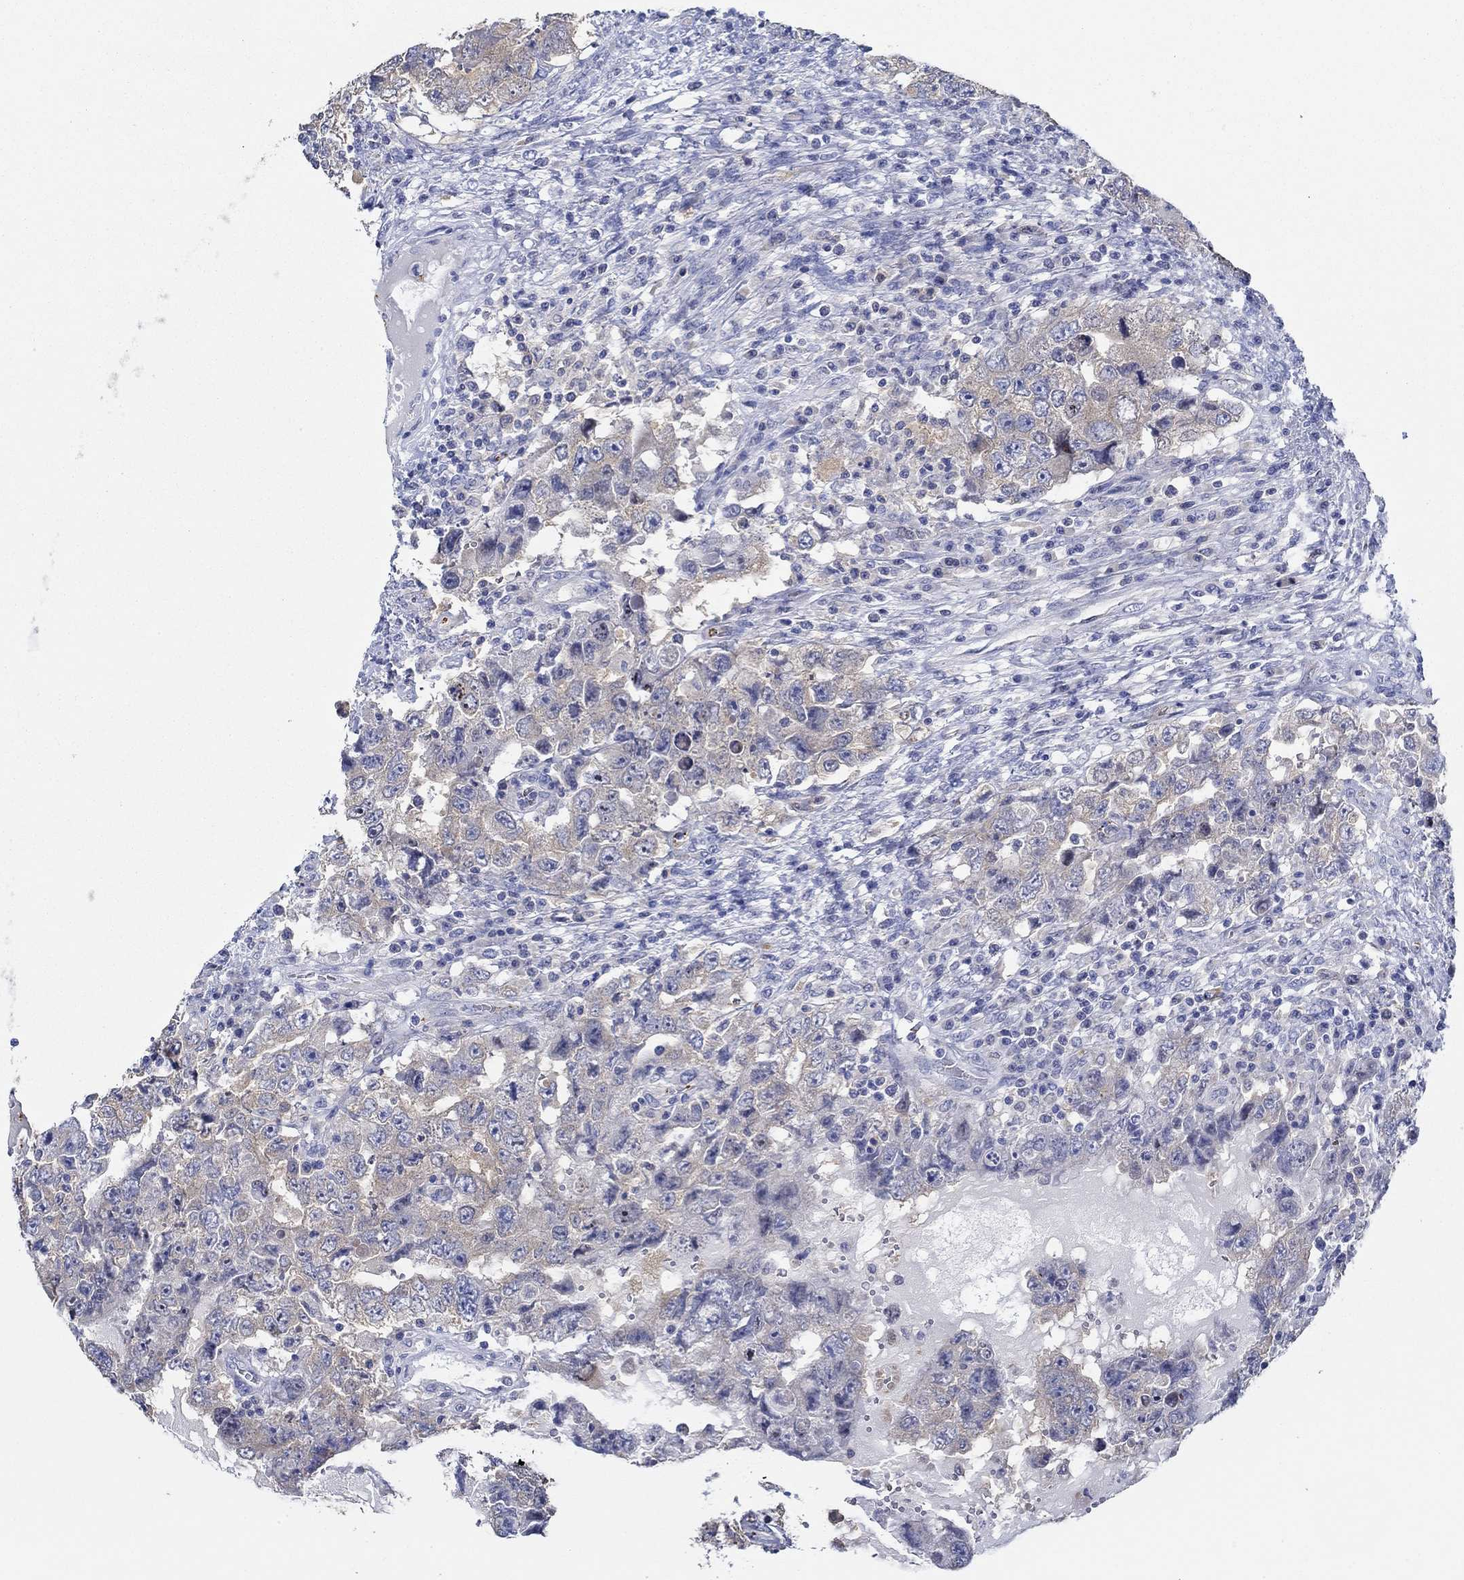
{"staining": {"intensity": "weak", "quantity": "25%-75%", "location": "cytoplasmic/membranous"}, "tissue": "testis cancer", "cell_type": "Tumor cells", "image_type": "cancer", "snomed": [{"axis": "morphology", "description": "Carcinoma, Embryonal, NOS"}, {"axis": "topography", "description": "Testis"}], "caption": "A photomicrograph showing weak cytoplasmic/membranous expression in about 25%-75% of tumor cells in embryonal carcinoma (testis), as visualized by brown immunohistochemical staining.", "gene": "SLC27A3", "patient": {"sex": "male", "age": 26}}